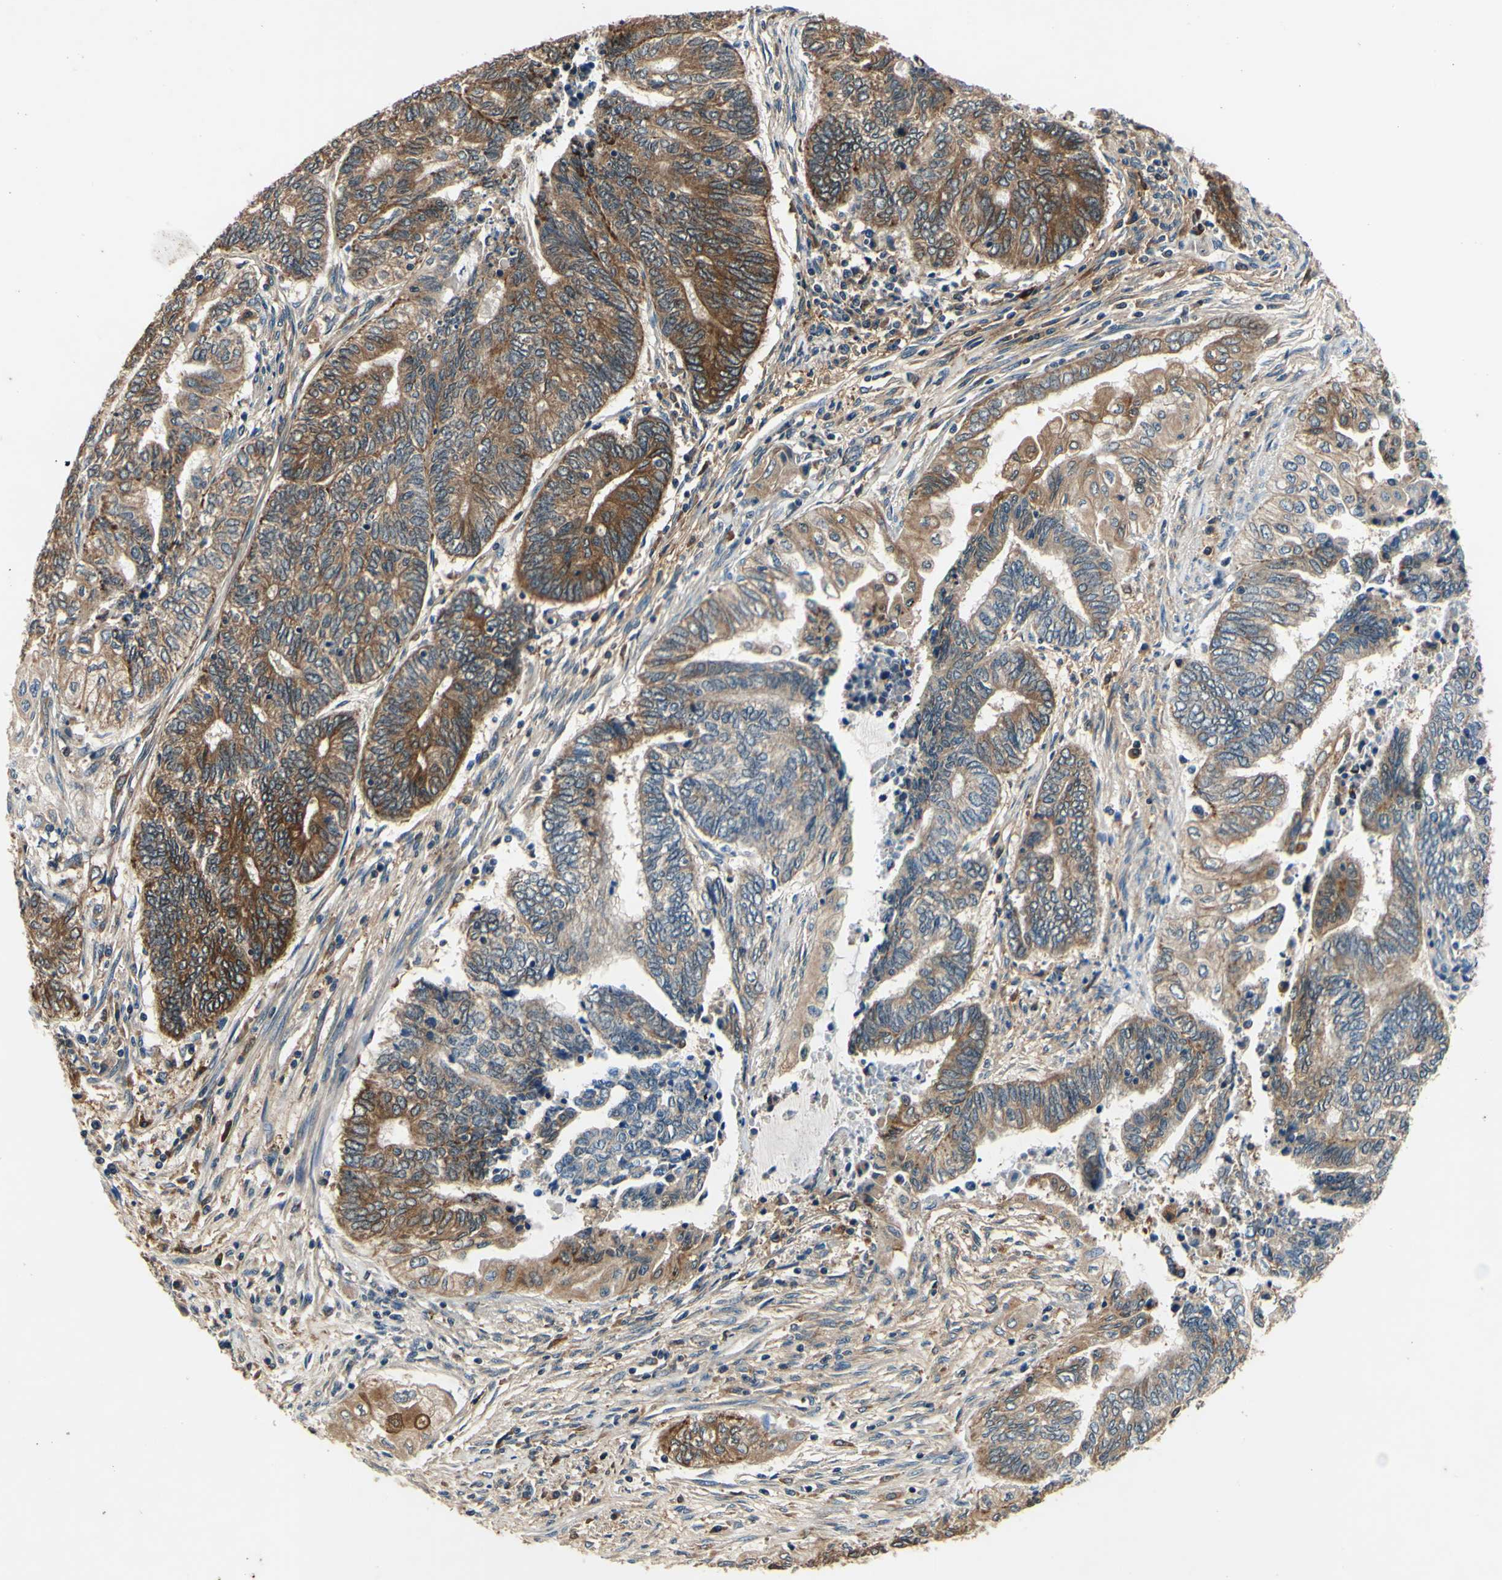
{"staining": {"intensity": "strong", "quantity": "25%-75%", "location": "cytoplasmic/membranous"}, "tissue": "endometrial cancer", "cell_type": "Tumor cells", "image_type": "cancer", "snomed": [{"axis": "morphology", "description": "Adenocarcinoma, NOS"}, {"axis": "topography", "description": "Uterus"}, {"axis": "topography", "description": "Endometrium"}], "caption": "Brown immunohistochemical staining in endometrial cancer exhibits strong cytoplasmic/membranous positivity in approximately 25%-75% of tumor cells.", "gene": "PLA2G4A", "patient": {"sex": "female", "age": 70}}